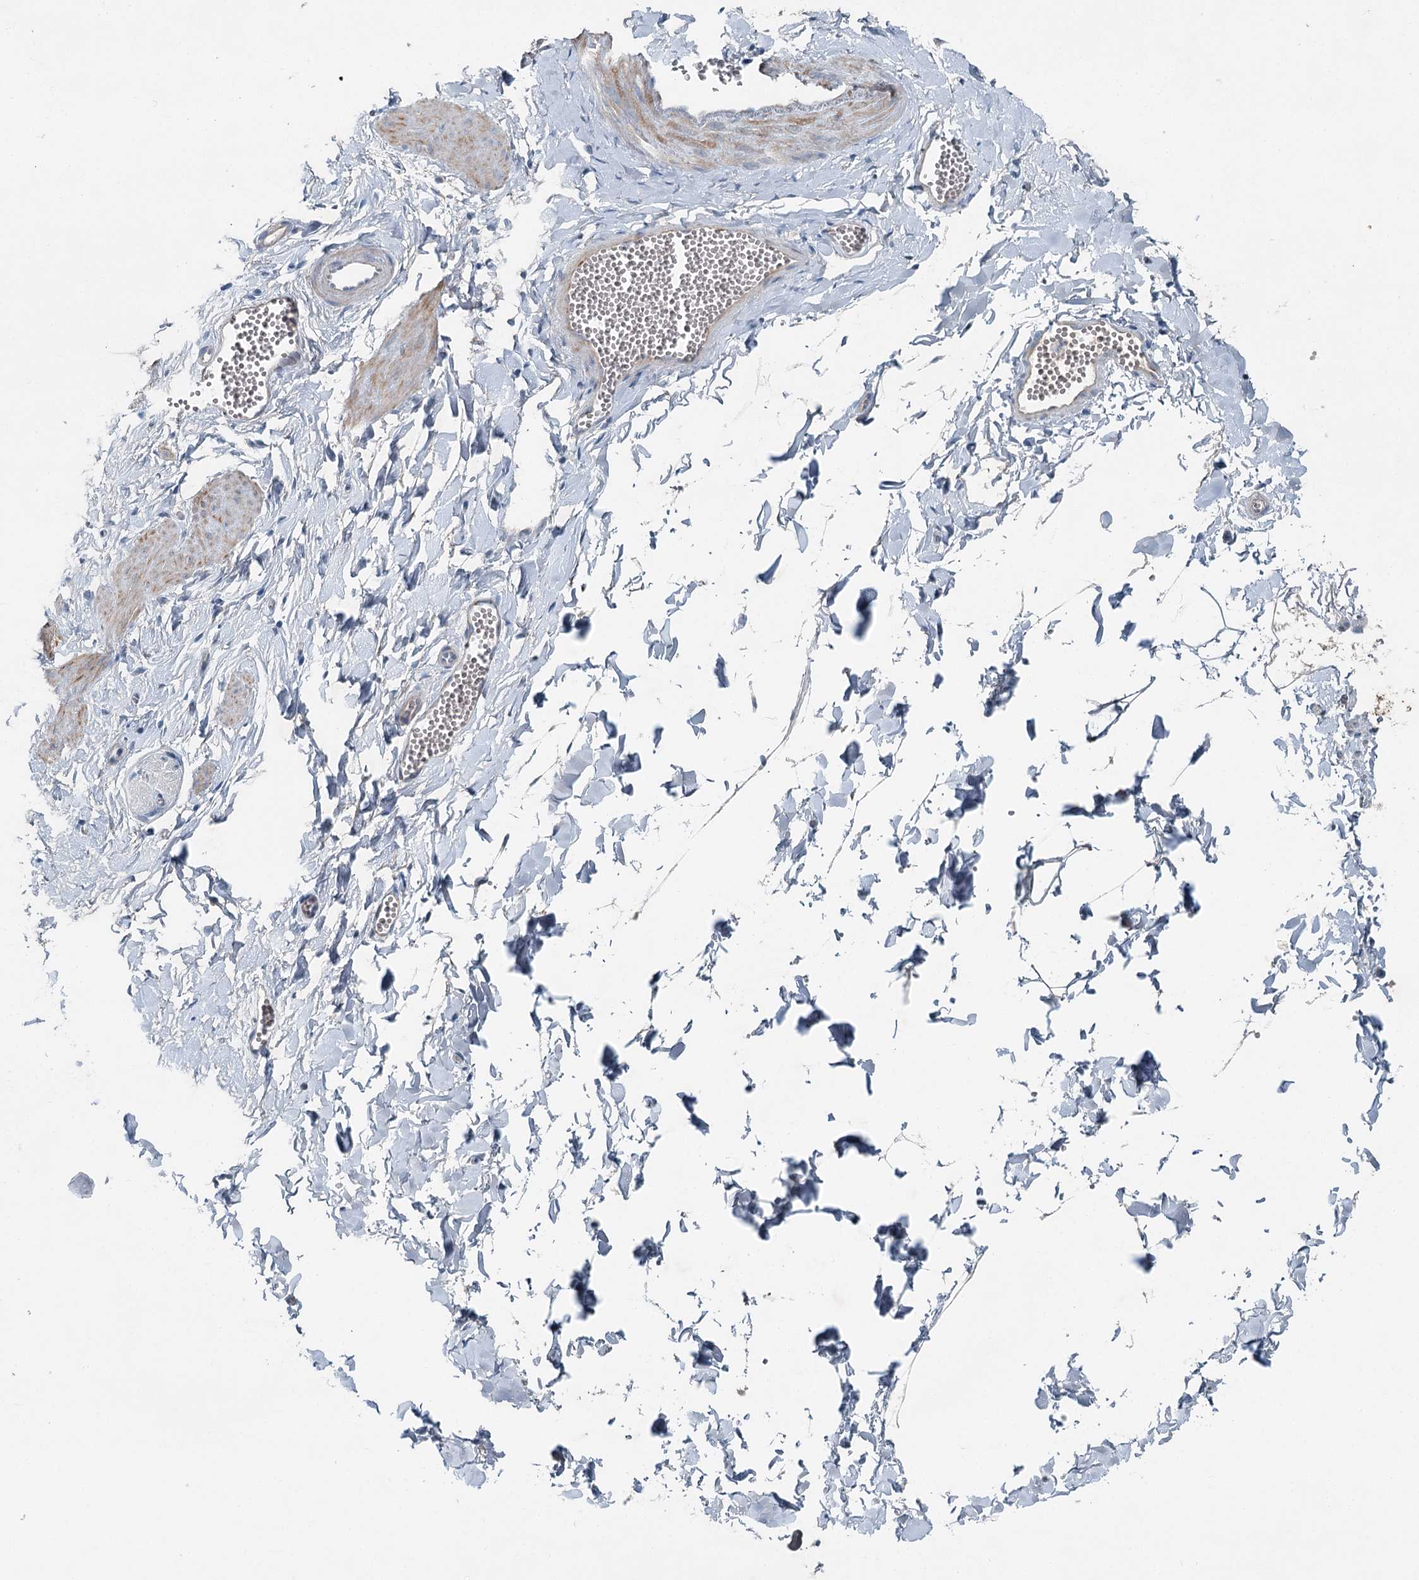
{"staining": {"intensity": "negative", "quantity": "none", "location": "none"}, "tissue": "adipose tissue", "cell_type": "Adipocytes", "image_type": "normal", "snomed": [{"axis": "morphology", "description": "Normal tissue, NOS"}, {"axis": "topography", "description": "Gallbladder"}, {"axis": "topography", "description": "Peripheral nerve tissue"}], "caption": "Immunohistochemical staining of unremarkable adipose tissue demonstrates no significant positivity in adipocytes. (DAB IHC, high magnification).", "gene": "CHCHD5", "patient": {"sex": "male", "age": 38}}